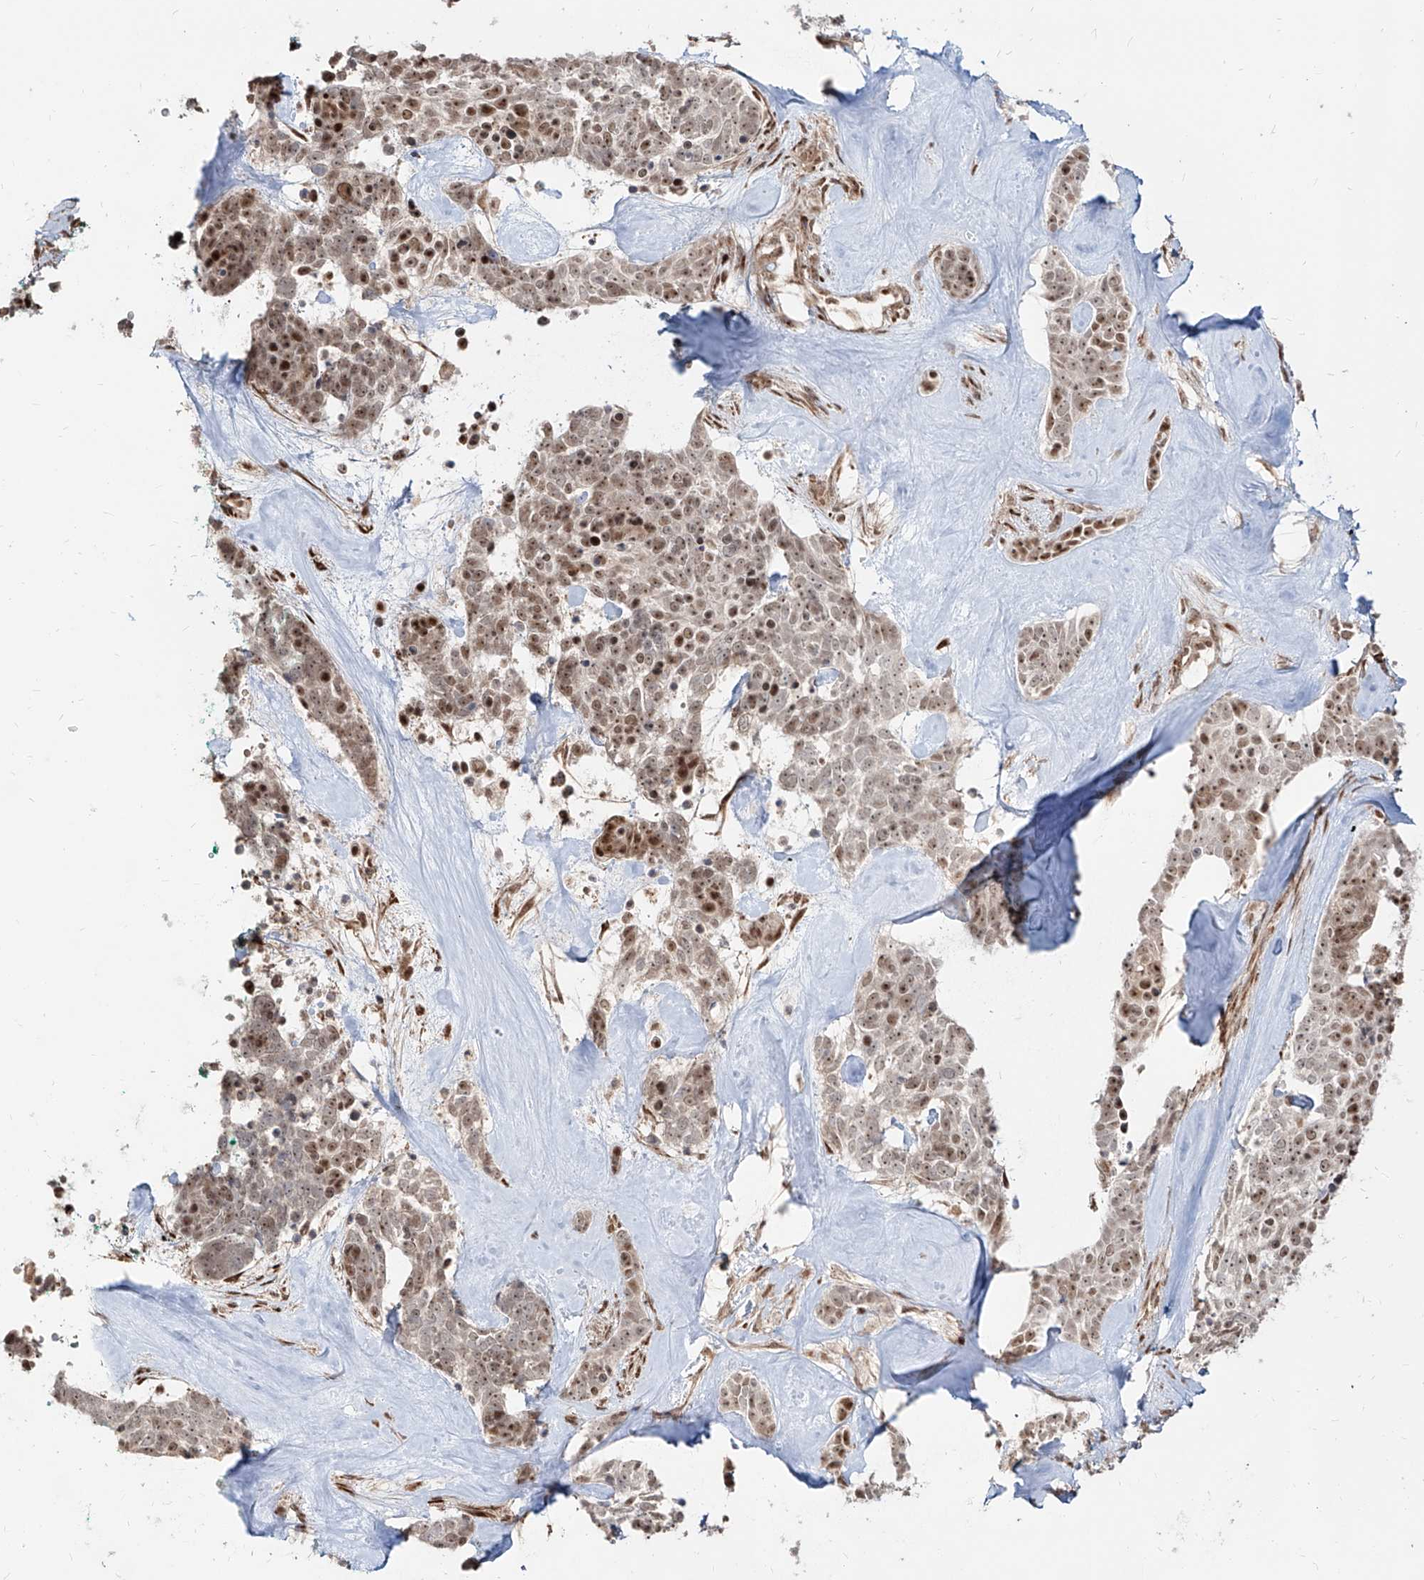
{"staining": {"intensity": "moderate", "quantity": ">75%", "location": "nuclear"}, "tissue": "skin cancer", "cell_type": "Tumor cells", "image_type": "cancer", "snomed": [{"axis": "morphology", "description": "Basal cell carcinoma"}, {"axis": "topography", "description": "Skin"}], "caption": "IHC of skin cancer (basal cell carcinoma) exhibits medium levels of moderate nuclear positivity in about >75% of tumor cells.", "gene": "ZNF710", "patient": {"sex": "female", "age": 81}}